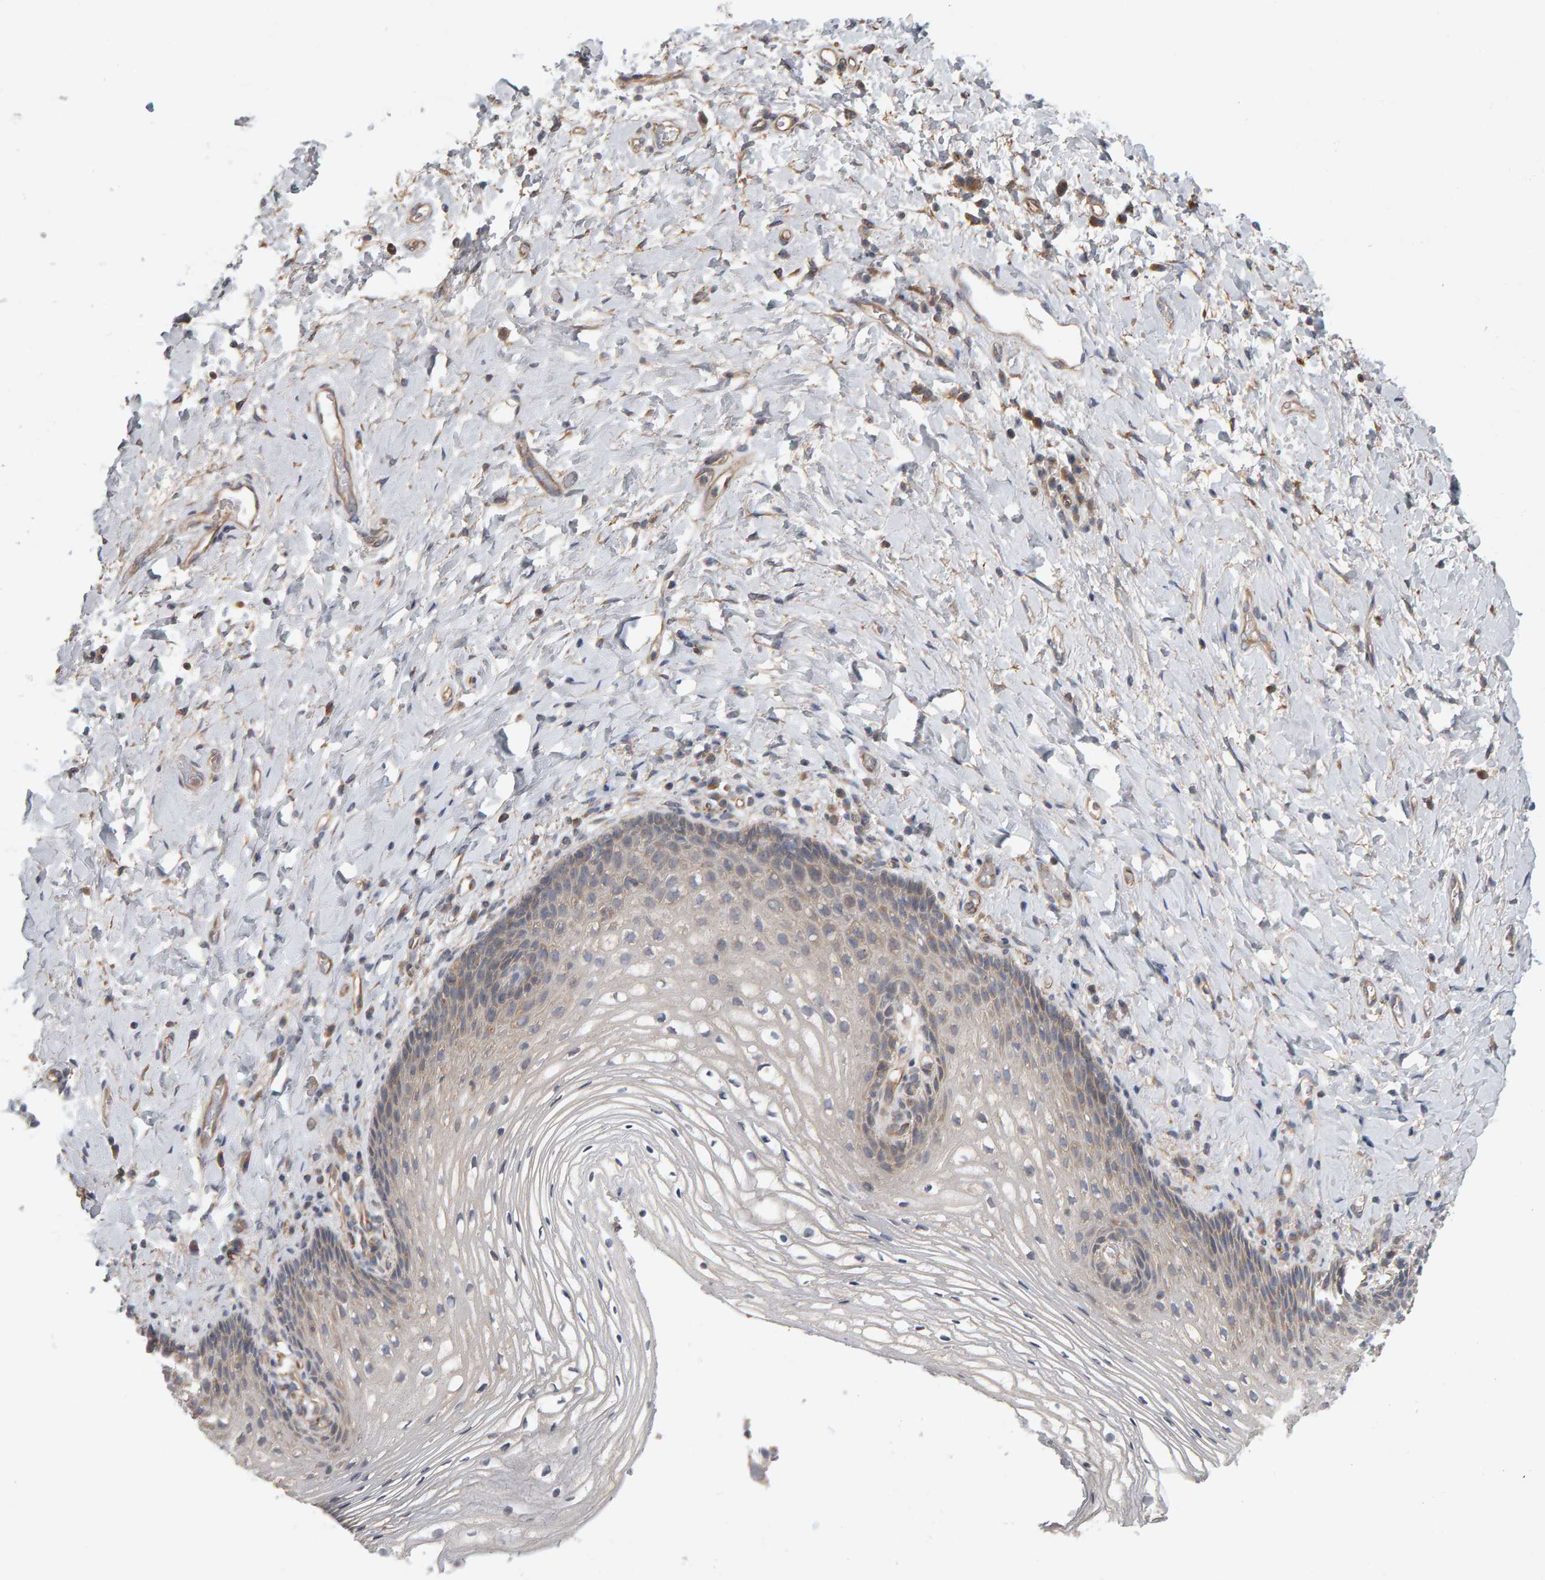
{"staining": {"intensity": "weak", "quantity": "<25%", "location": "cytoplasmic/membranous"}, "tissue": "vagina", "cell_type": "Squamous epithelial cells", "image_type": "normal", "snomed": [{"axis": "morphology", "description": "Normal tissue, NOS"}, {"axis": "topography", "description": "Vagina"}], "caption": "High magnification brightfield microscopy of unremarkable vagina stained with DAB (brown) and counterstained with hematoxylin (blue): squamous epithelial cells show no significant positivity.", "gene": "C9orf72", "patient": {"sex": "female", "age": 60}}